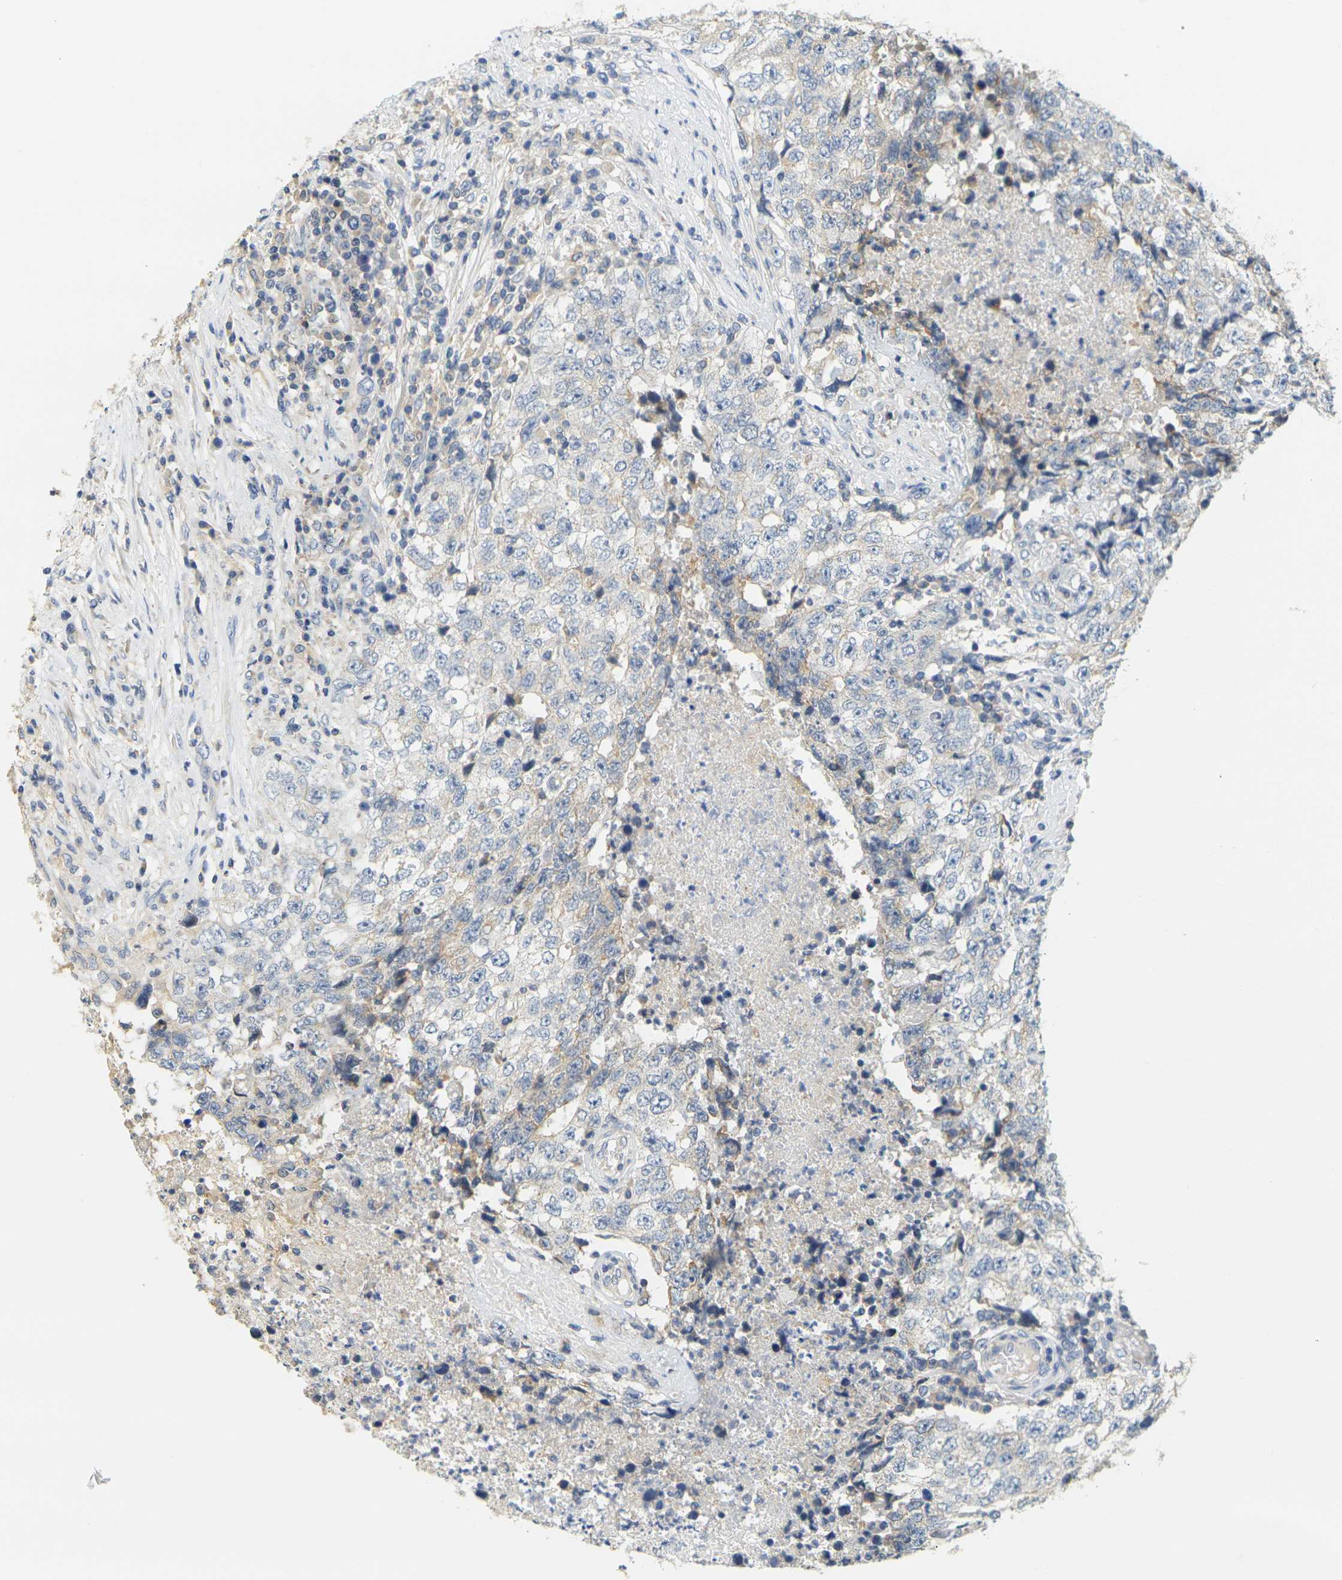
{"staining": {"intensity": "weak", "quantity": "<25%", "location": "cytoplasmic/membranous"}, "tissue": "testis cancer", "cell_type": "Tumor cells", "image_type": "cancer", "snomed": [{"axis": "morphology", "description": "Necrosis, NOS"}, {"axis": "morphology", "description": "Carcinoma, Embryonal, NOS"}, {"axis": "topography", "description": "Testis"}], "caption": "Immunohistochemical staining of human testis cancer displays no significant staining in tumor cells. (DAB (3,3'-diaminobenzidine) immunohistochemistry, high magnification).", "gene": "GDAP1", "patient": {"sex": "male", "age": 19}}